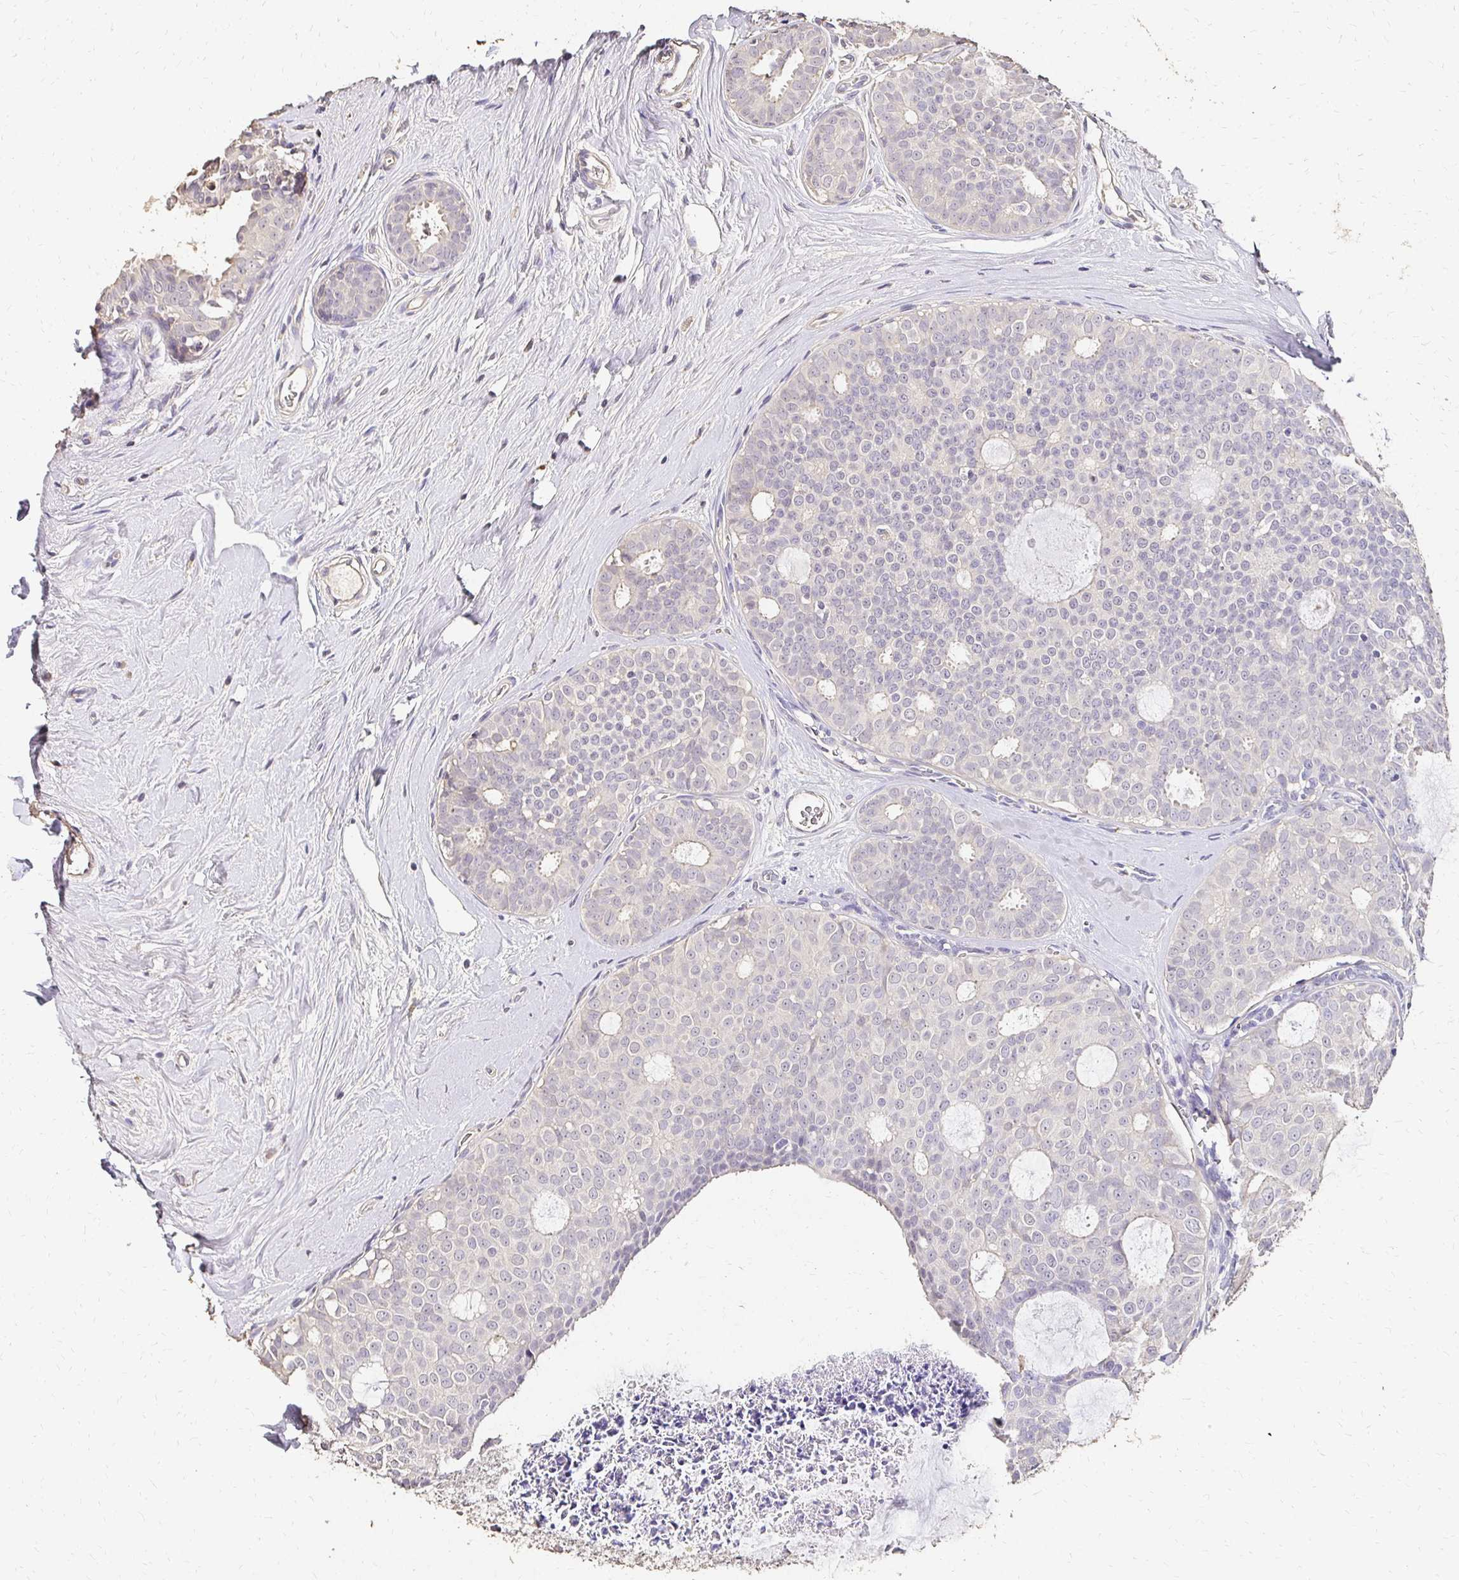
{"staining": {"intensity": "negative", "quantity": "none", "location": "none"}, "tissue": "breast cancer", "cell_type": "Tumor cells", "image_type": "cancer", "snomed": [{"axis": "morphology", "description": "Duct carcinoma"}, {"axis": "topography", "description": "Breast"}], "caption": "This is an immunohistochemistry image of breast cancer. There is no staining in tumor cells.", "gene": "UGT1A6", "patient": {"sex": "female", "age": 45}}